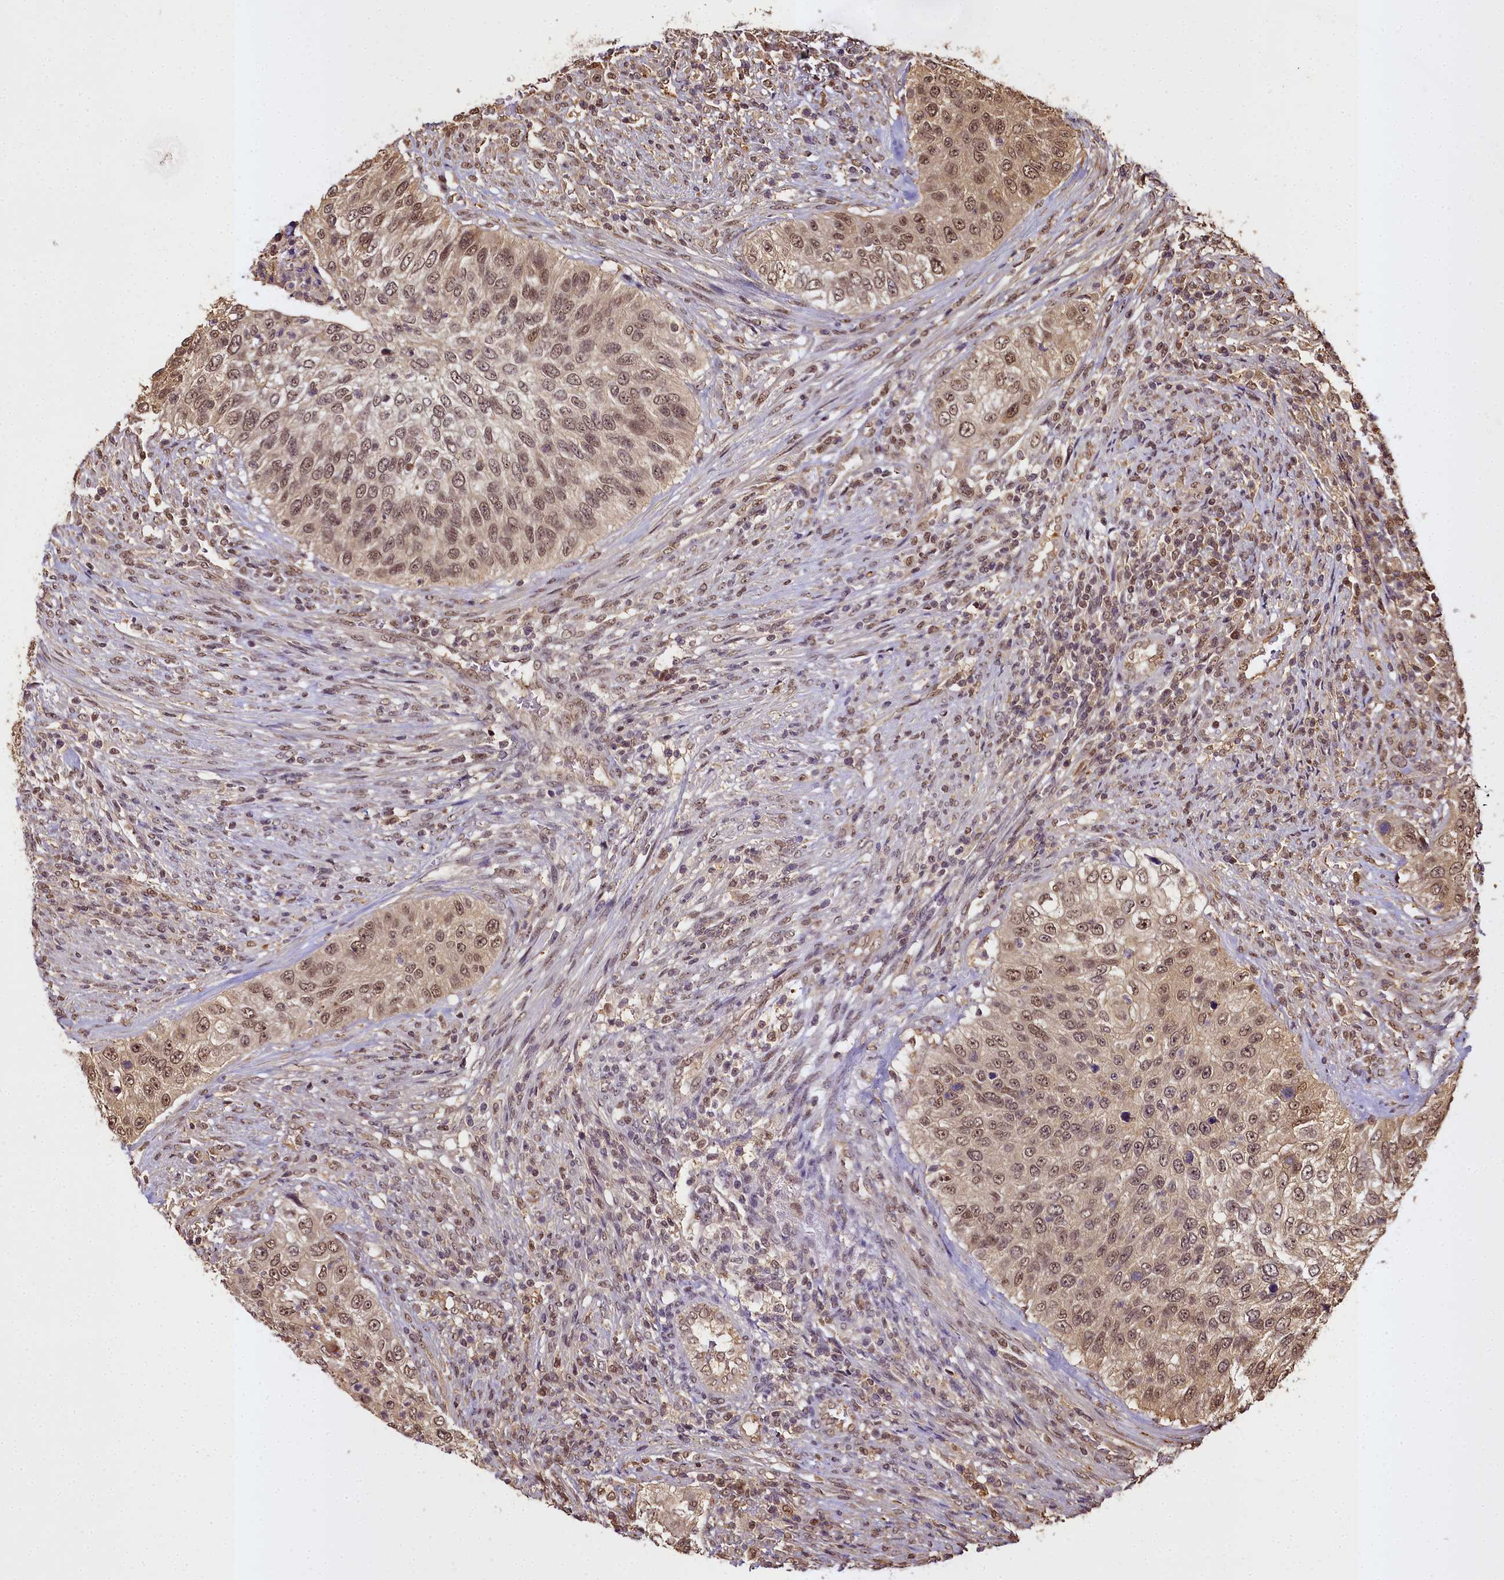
{"staining": {"intensity": "moderate", "quantity": ">75%", "location": "nuclear"}, "tissue": "urothelial cancer", "cell_type": "Tumor cells", "image_type": "cancer", "snomed": [{"axis": "morphology", "description": "Urothelial carcinoma, High grade"}, {"axis": "topography", "description": "Urinary bladder"}], "caption": "An IHC histopathology image of tumor tissue is shown. Protein staining in brown shows moderate nuclear positivity in high-grade urothelial carcinoma within tumor cells.", "gene": "PPP4C", "patient": {"sex": "female", "age": 60}}